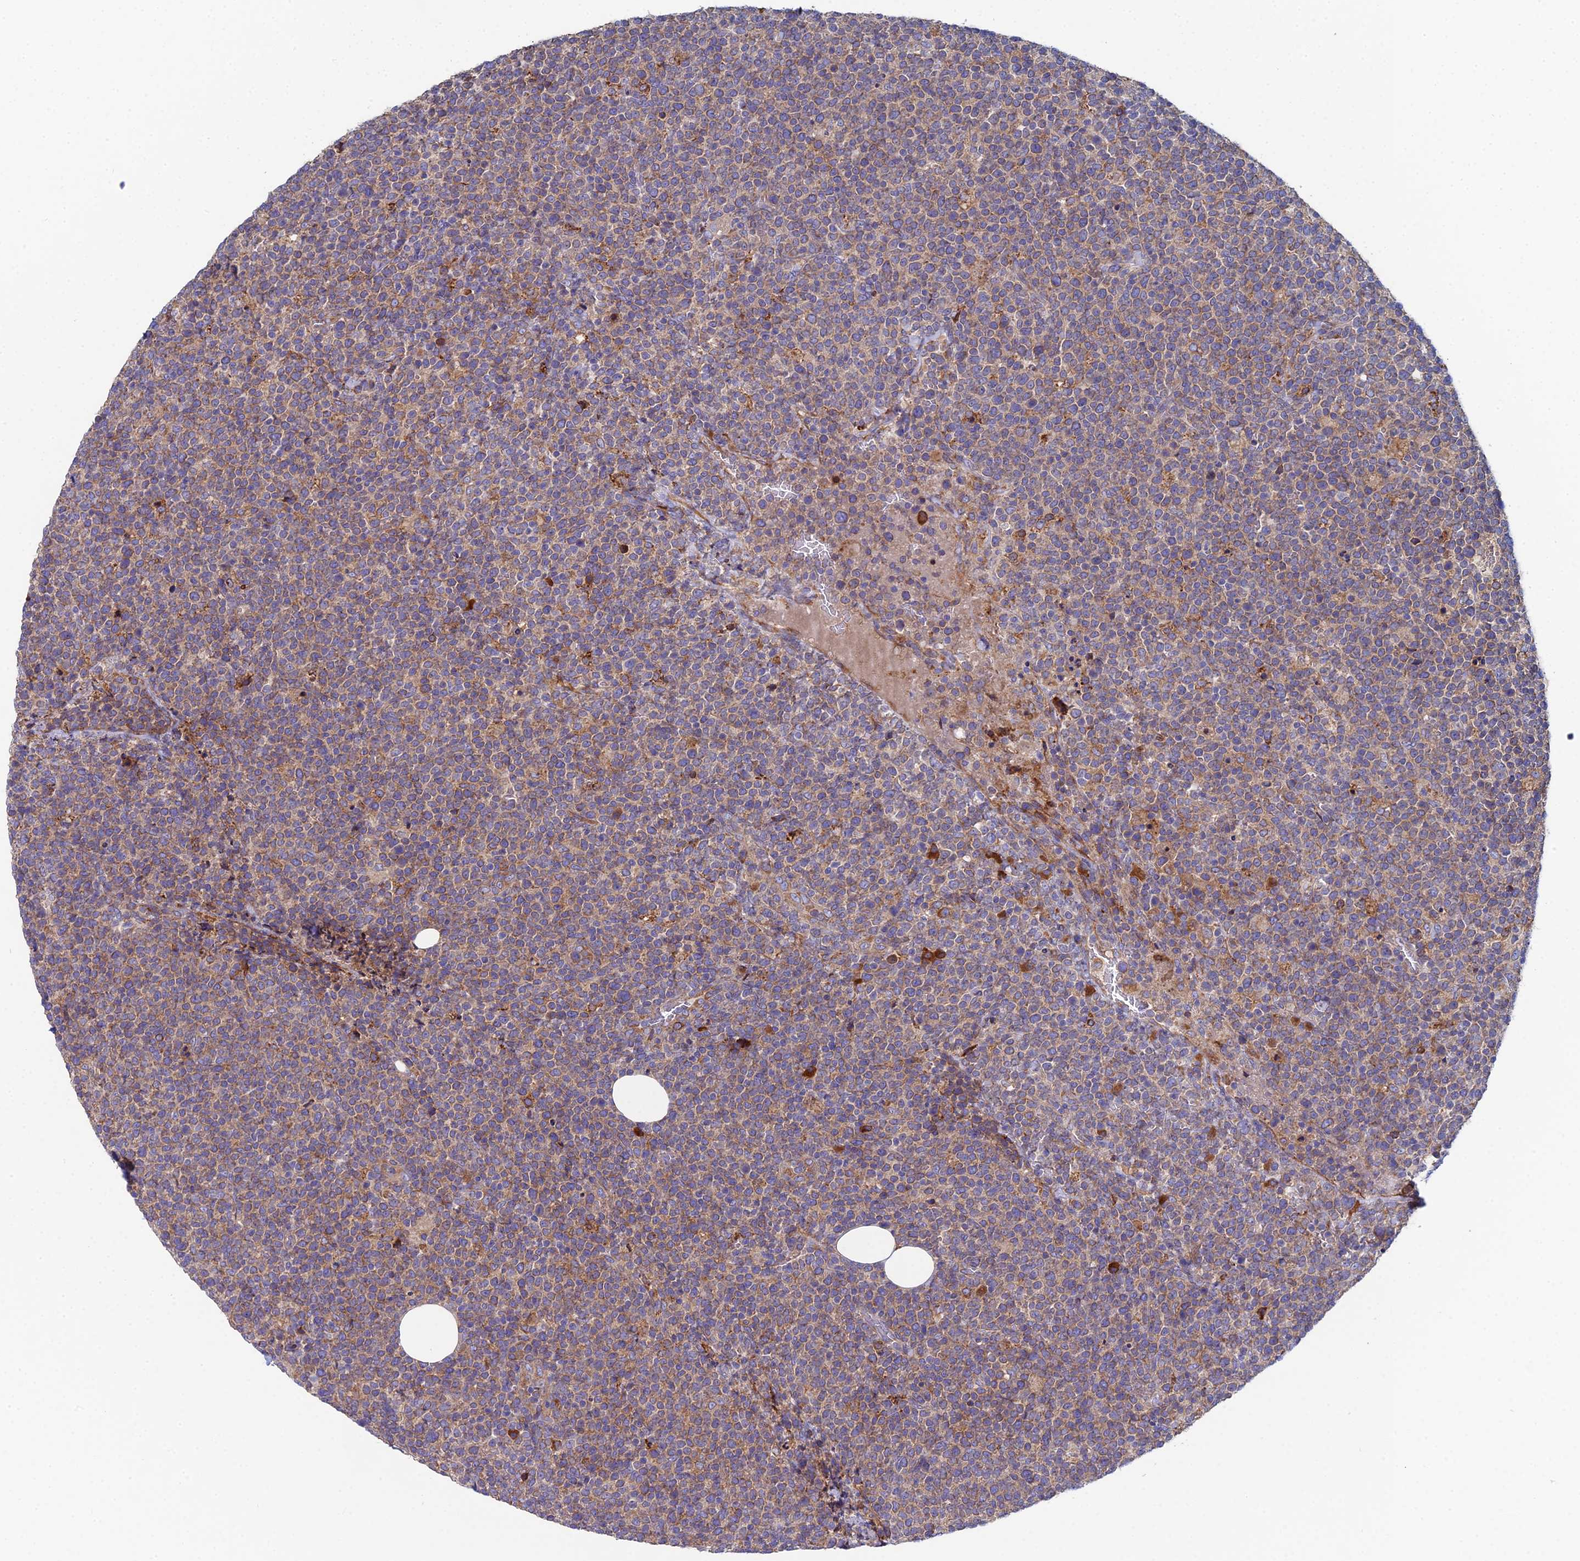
{"staining": {"intensity": "weak", "quantity": "25%-75%", "location": "cytoplasmic/membranous"}, "tissue": "lymphoma", "cell_type": "Tumor cells", "image_type": "cancer", "snomed": [{"axis": "morphology", "description": "Malignant lymphoma, non-Hodgkin's type, High grade"}, {"axis": "topography", "description": "Lymph node"}], "caption": "The histopathology image reveals a brown stain indicating the presence of a protein in the cytoplasmic/membranous of tumor cells in malignant lymphoma, non-Hodgkin's type (high-grade).", "gene": "CLCN3", "patient": {"sex": "male", "age": 61}}